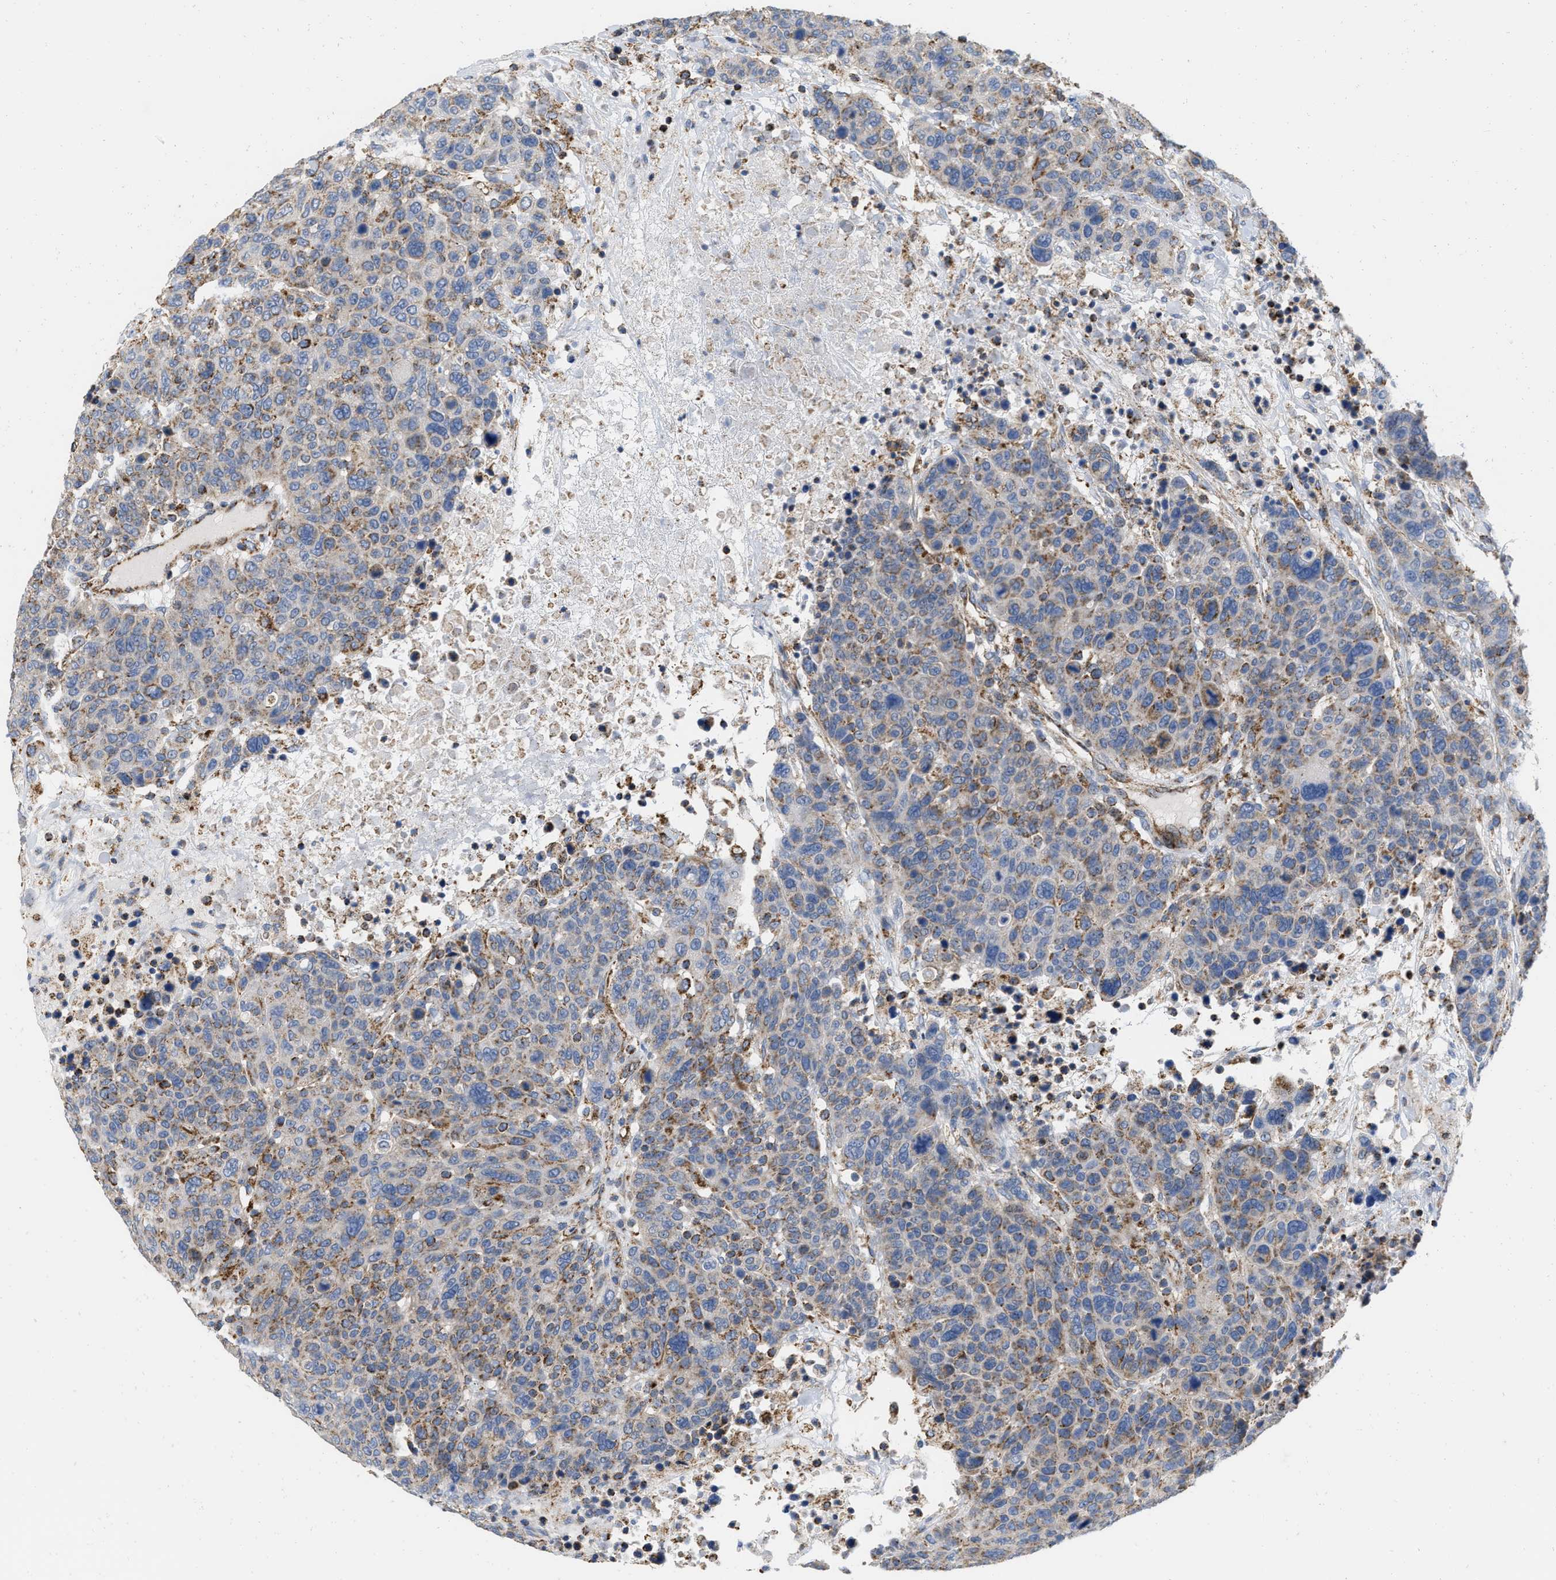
{"staining": {"intensity": "moderate", "quantity": ">75%", "location": "cytoplasmic/membranous"}, "tissue": "breast cancer", "cell_type": "Tumor cells", "image_type": "cancer", "snomed": [{"axis": "morphology", "description": "Duct carcinoma"}, {"axis": "topography", "description": "Breast"}], "caption": "Breast intraductal carcinoma stained with DAB (3,3'-diaminobenzidine) immunohistochemistry demonstrates medium levels of moderate cytoplasmic/membranous expression in approximately >75% of tumor cells.", "gene": "GRB10", "patient": {"sex": "female", "age": 37}}